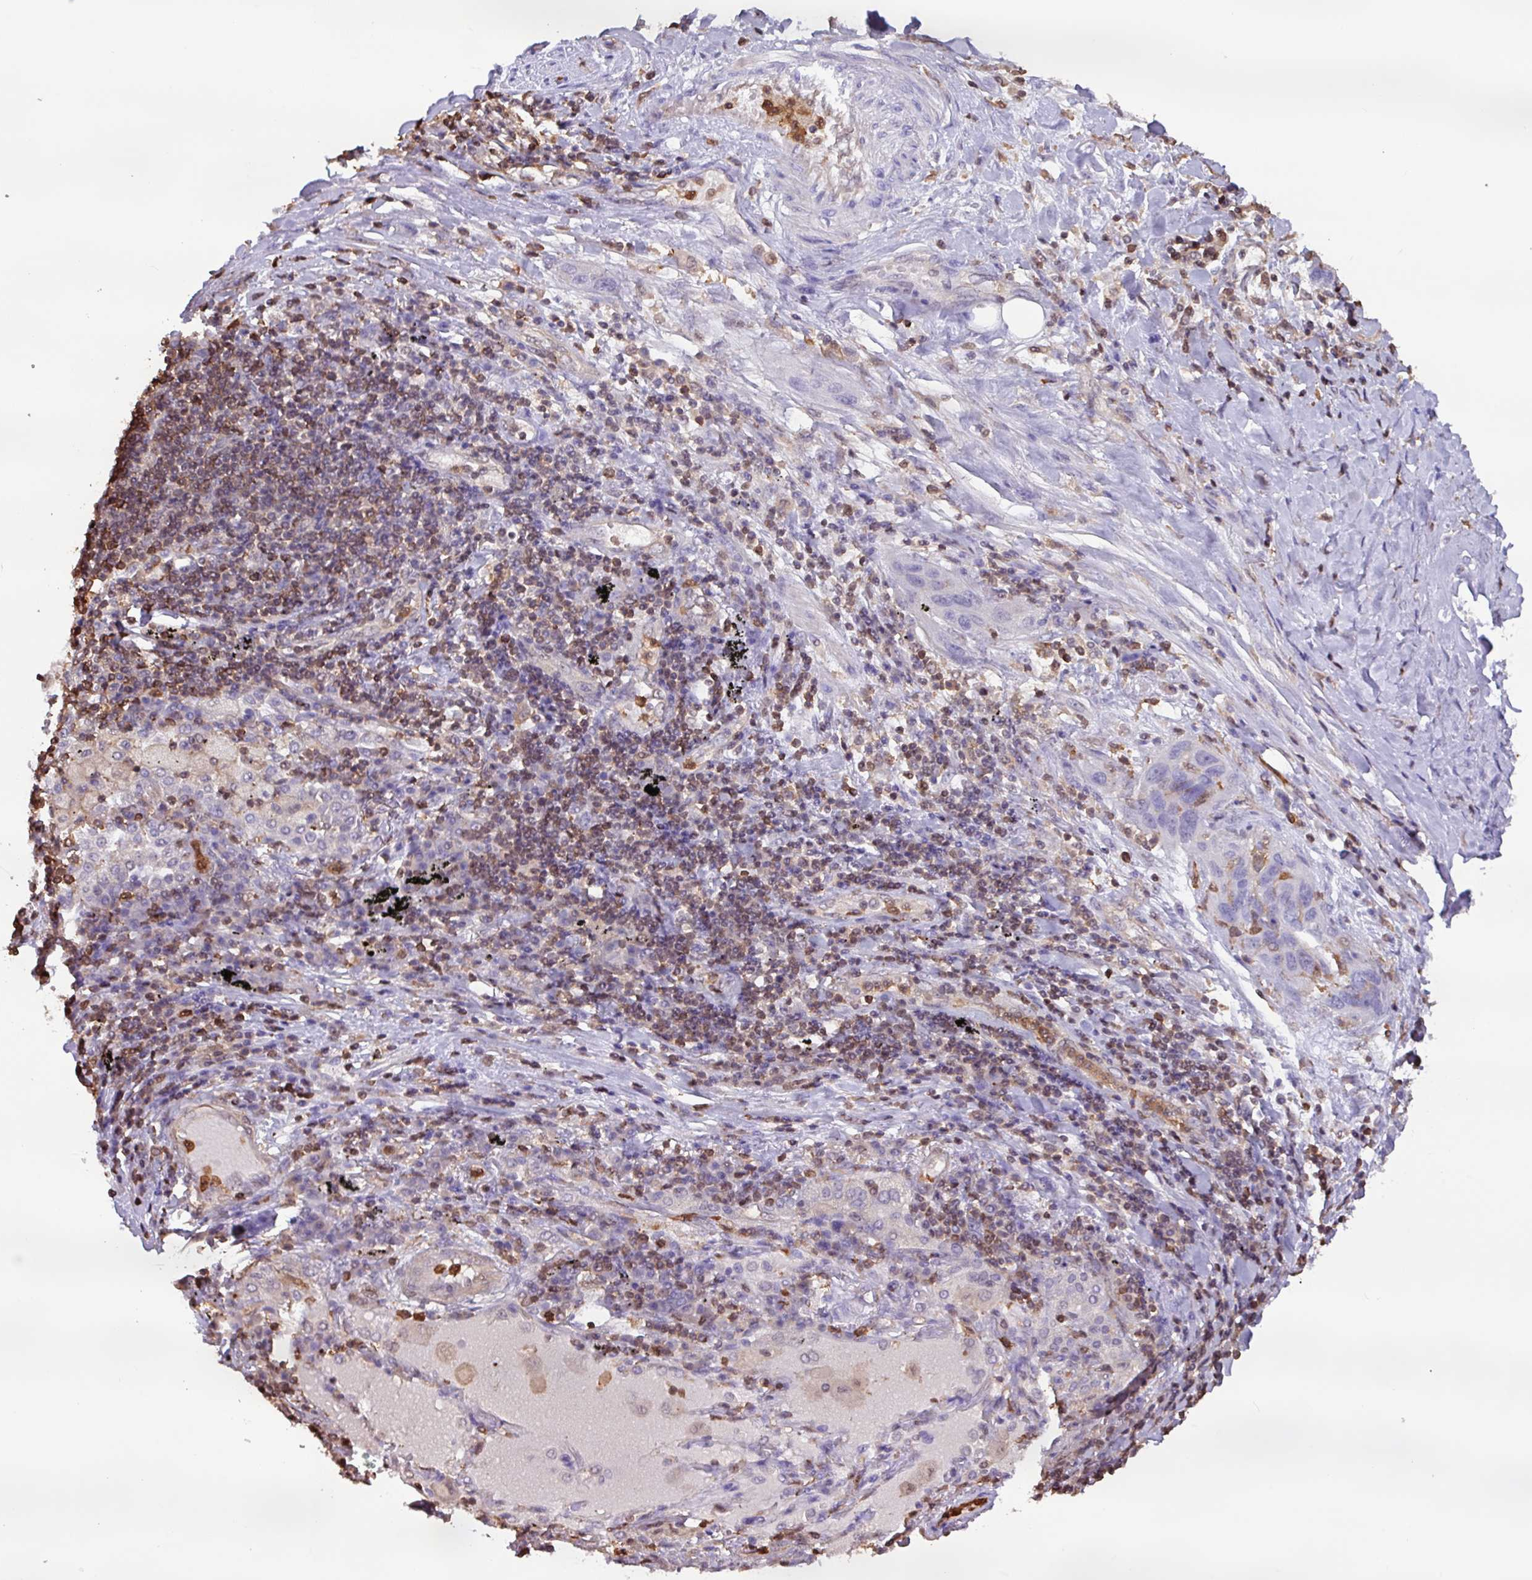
{"staining": {"intensity": "negative", "quantity": "none", "location": "none"}, "tissue": "lung cancer", "cell_type": "Tumor cells", "image_type": "cancer", "snomed": [{"axis": "morphology", "description": "Squamous cell carcinoma, NOS"}, {"axis": "topography", "description": "Lung"}], "caption": "A histopathology image of human lung squamous cell carcinoma is negative for staining in tumor cells. (DAB (3,3'-diaminobenzidine) immunohistochemistry with hematoxylin counter stain).", "gene": "ARHGDIB", "patient": {"sex": "female", "age": 70}}